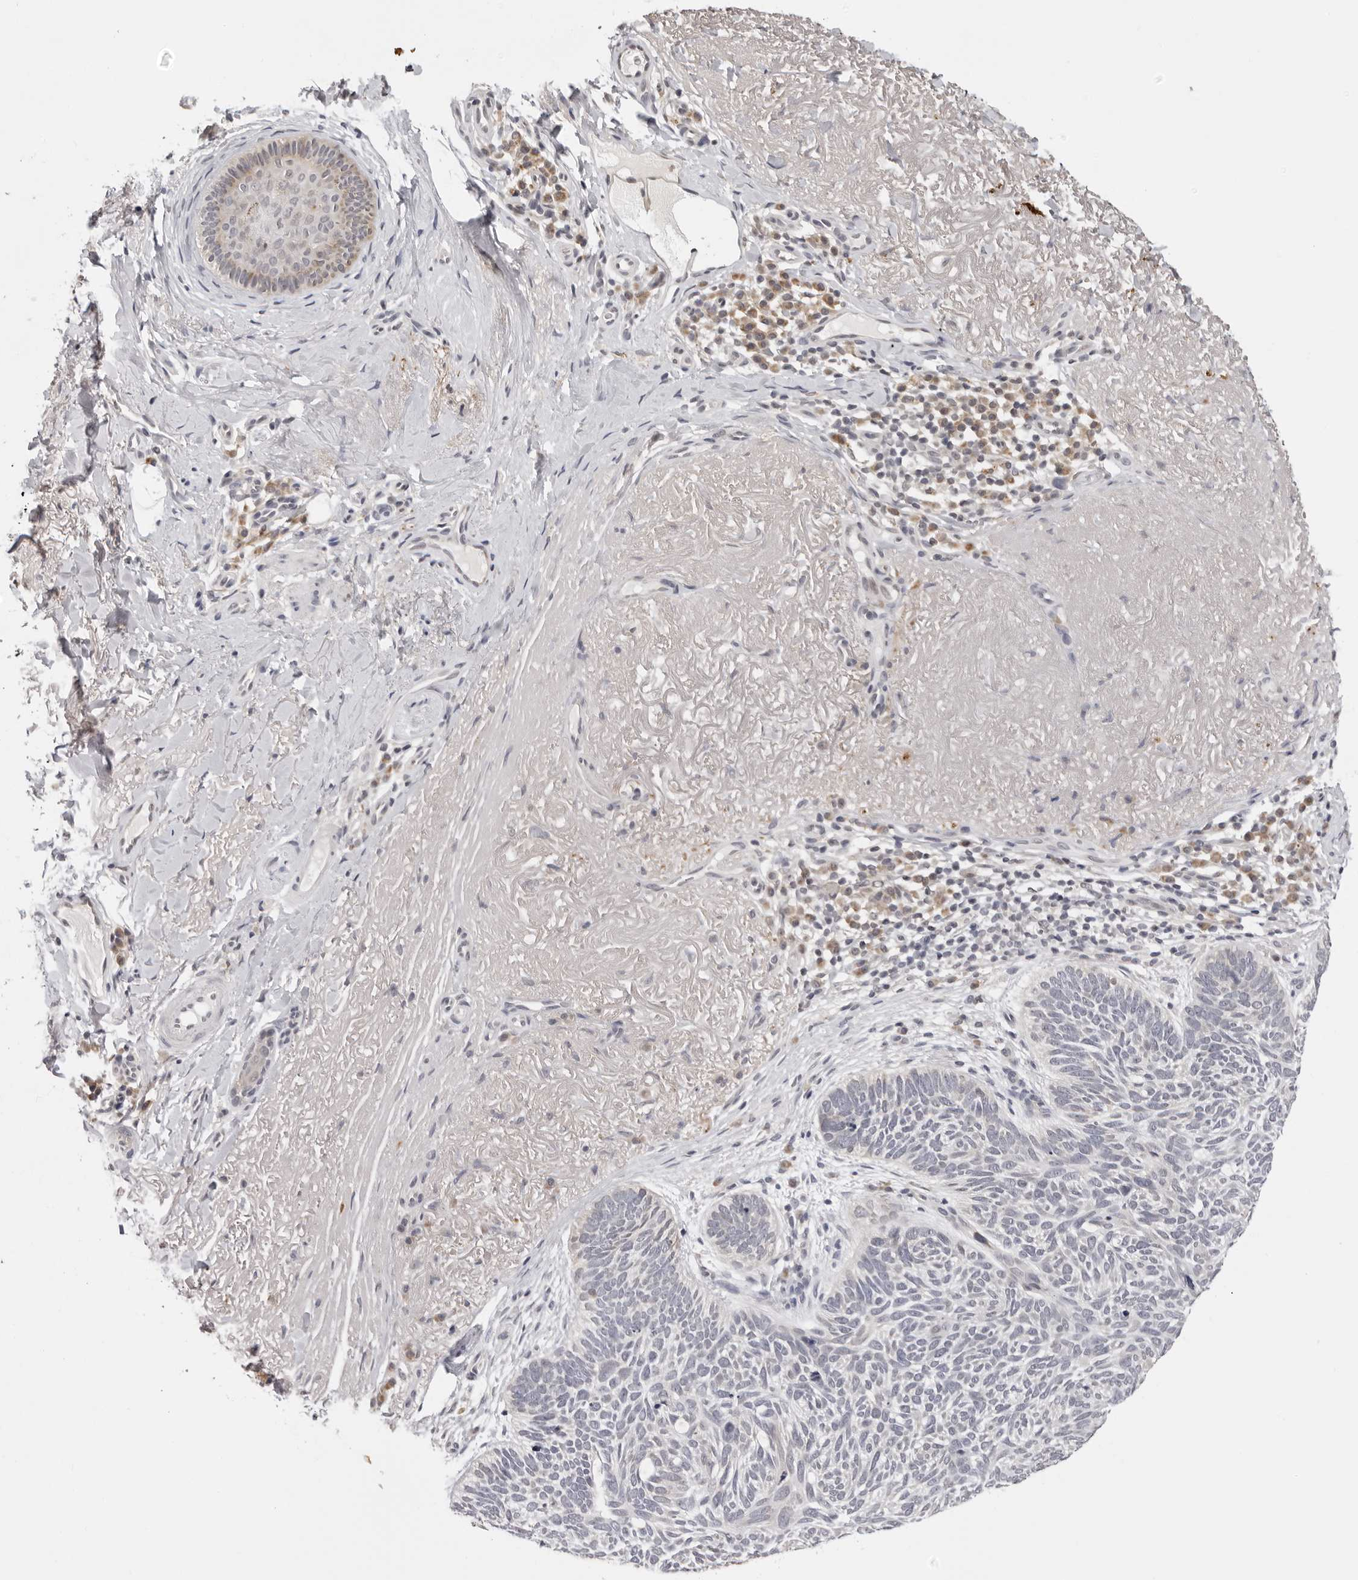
{"staining": {"intensity": "negative", "quantity": "none", "location": "none"}, "tissue": "skin cancer", "cell_type": "Tumor cells", "image_type": "cancer", "snomed": [{"axis": "morphology", "description": "Basal cell carcinoma"}, {"axis": "topography", "description": "Skin"}], "caption": "Skin cancer was stained to show a protein in brown. There is no significant expression in tumor cells. (DAB immunohistochemistry with hematoxylin counter stain).", "gene": "PRUNE1", "patient": {"sex": "female", "age": 85}}